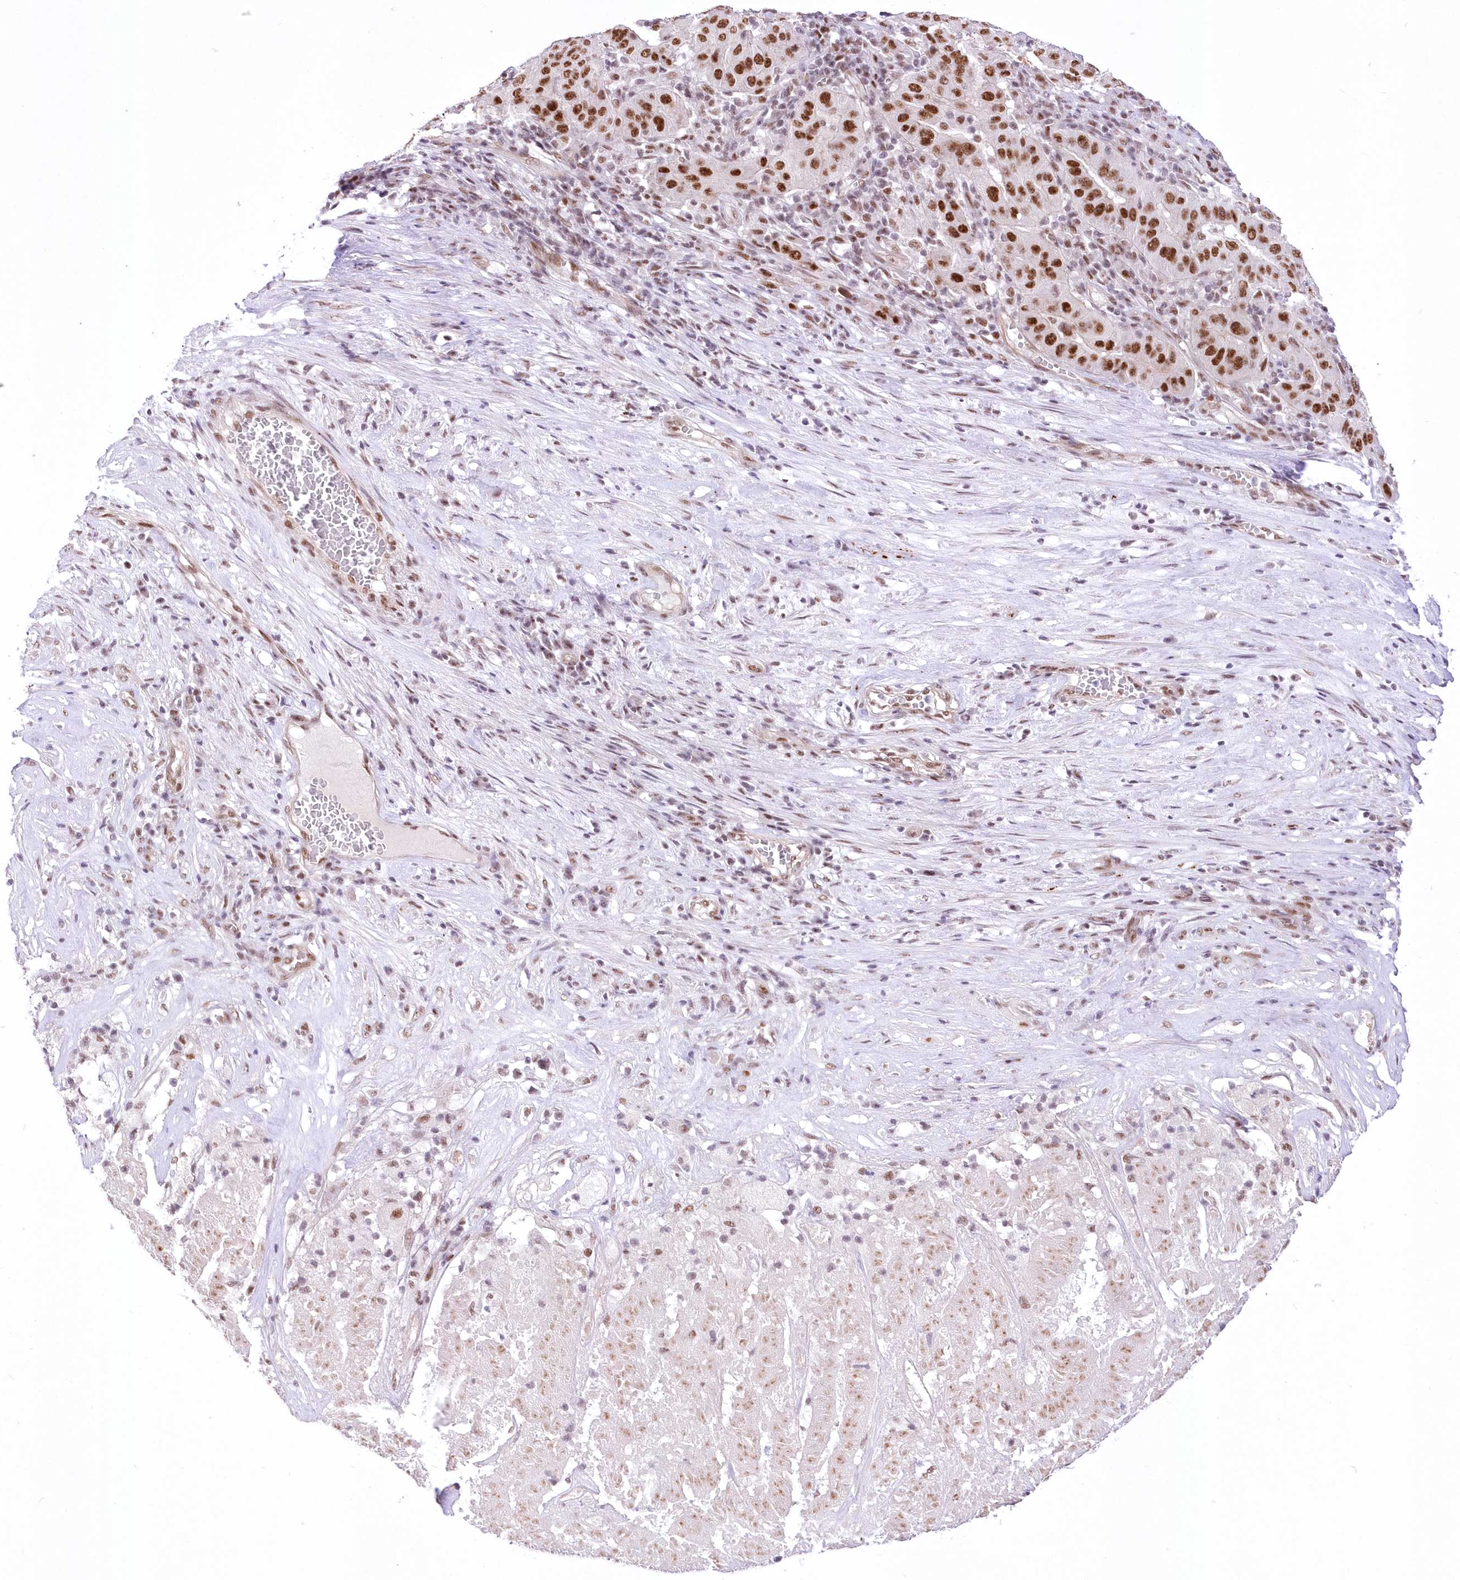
{"staining": {"intensity": "strong", "quantity": ">75%", "location": "nuclear"}, "tissue": "pancreatic cancer", "cell_type": "Tumor cells", "image_type": "cancer", "snomed": [{"axis": "morphology", "description": "Adenocarcinoma, NOS"}, {"axis": "topography", "description": "Pancreas"}], "caption": "Immunohistochemistry (DAB) staining of human pancreatic cancer (adenocarcinoma) exhibits strong nuclear protein expression in approximately >75% of tumor cells. Using DAB (brown) and hematoxylin (blue) stains, captured at high magnification using brightfield microscopy.", "gene": "NSUN2", "patient": {"sex": "male", "age": 63}}